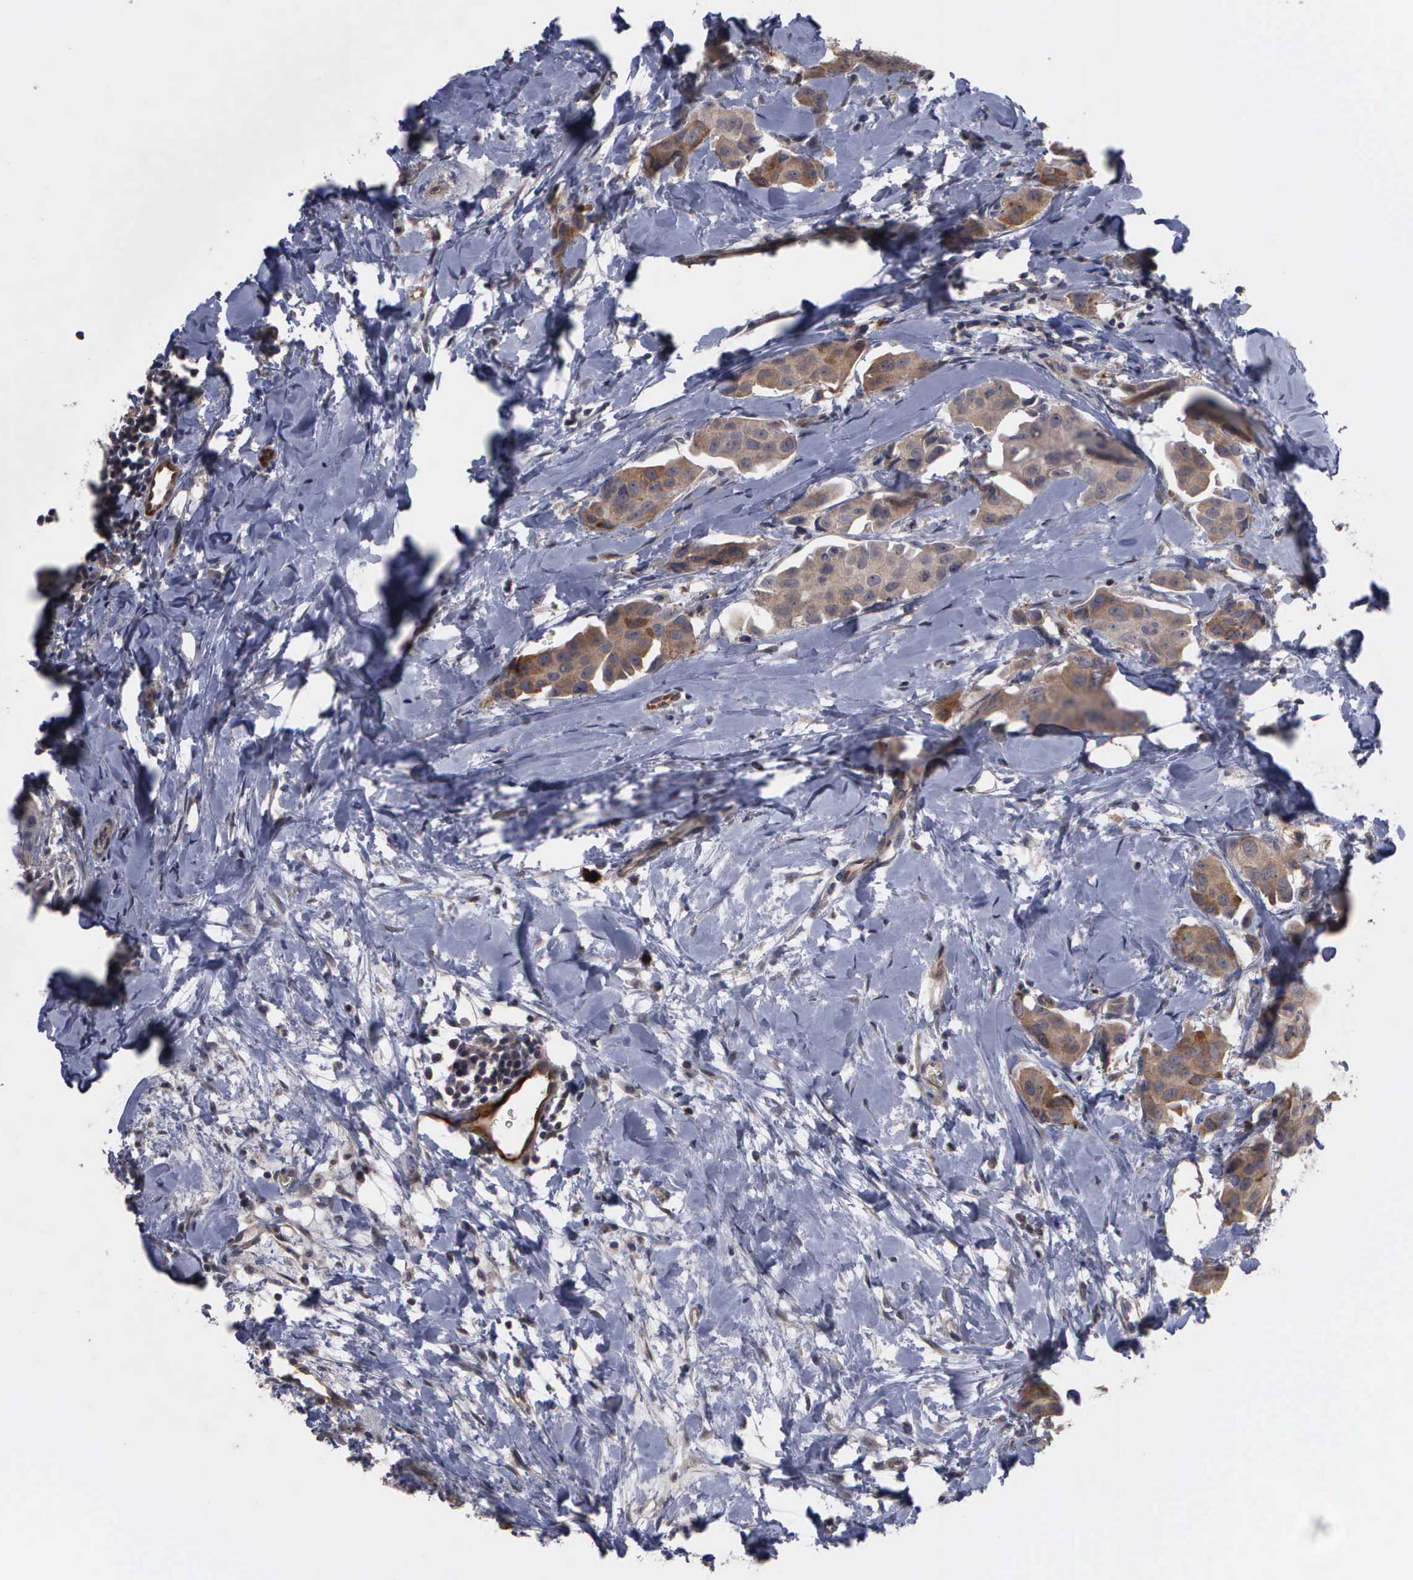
{"staining": {"intensity": "moderate", "quantity": ">75%", "location": "cytoplasmic/membranous"}, "tissue": "breast cancer", "cell_type": "Tumor cells", "image_type": "cancer", "snomed": [{"axis": "morphology", "description": "Duct carcinoma"}, {"axis": "topography", "description": "Breast"}], "caption": "A medium amount of moderate cytoplasmic/membranous staining is identified in approximately >75% of tumor cells in breast cancer (intraductal carcinoma) tissue.", "gene": "CRKL", "patient": {"sex": "female", "age": 40}}